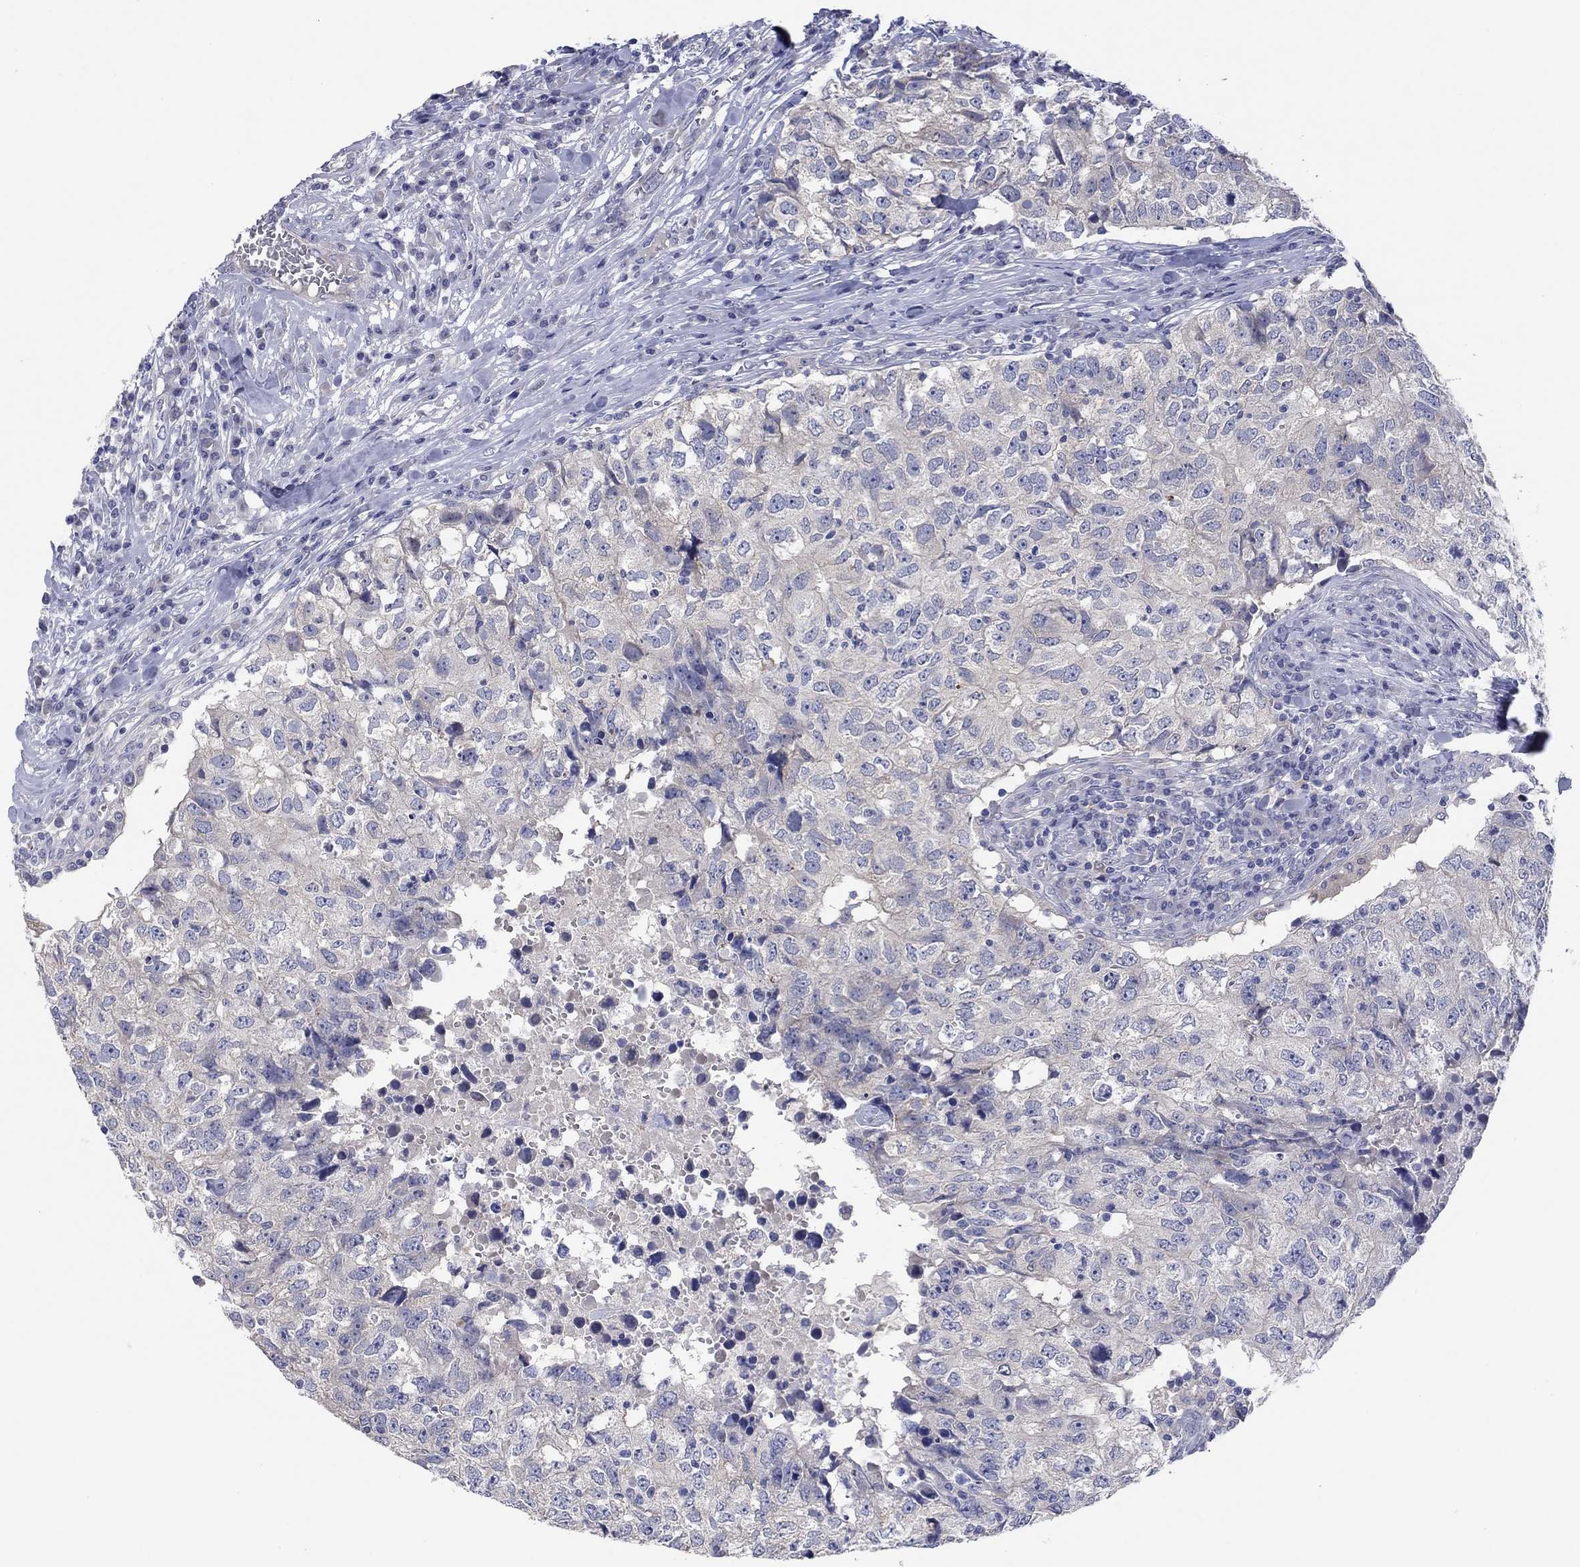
{"staining": {"intensity": "negative", "quantity": "none", "location": "none"}, "tissue": "breast cancer", "cell_type": "Tumor cells", "image_type": "cancer", "snomed": [{"axis": "morphology", "description": "Duct carcinoma"}, {"axis": "topography", "description": "Breast"}], "caption": "A high-resolution photomicrograph shows immunohistochemistry (IHC) staining of breast cancer (infiltrating ductal carcinoma), which shows no significant expression in tumor cells.", "gene": "HDC", "patient": {"sex": "female", "age": 30}}